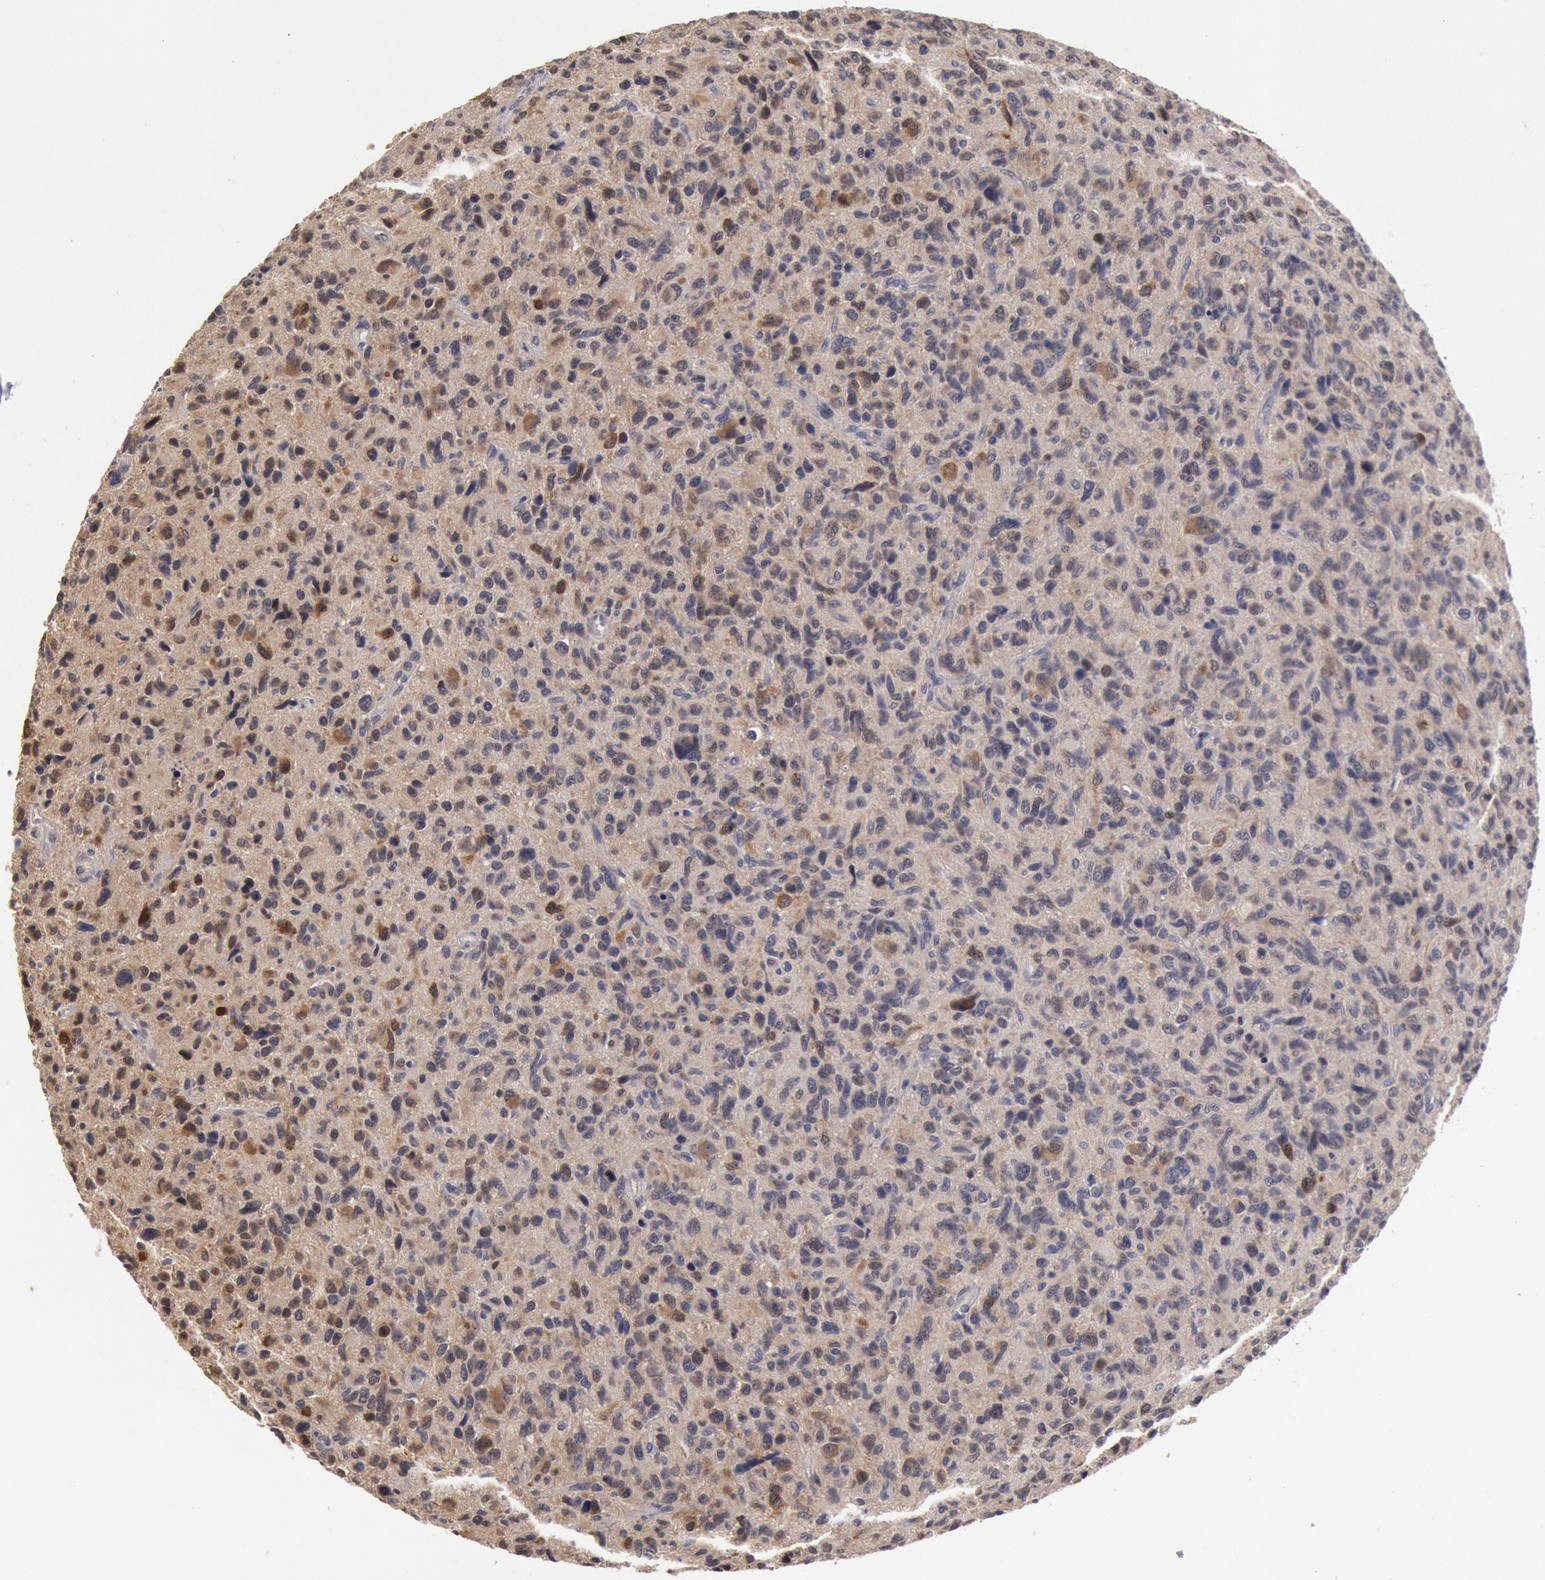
{"staining": {"intensity": "moderate", "quantity": "<25%", "location": "cytoplasmic/membranous,nuclear"}, "tissue": "glioma", "cell_type": "Tumor cells", "image_type": "cancer", "snomed": [{"axis": "morphology", "description": "Glioma, malignant, High grade"}, {"axis": "topography", "description": "Brain"}], "caption": "The photomicrograph reveals immunohistochemical staining of glioma. There is moderate cytoplasmic/membranous and nuclear staining is identified in approximately <25% of tumor cells. (IHC, brightfield microscopy, high magnification).", "gene": "DNAJA1", "patient": {"sex": "female", "age": 60}}